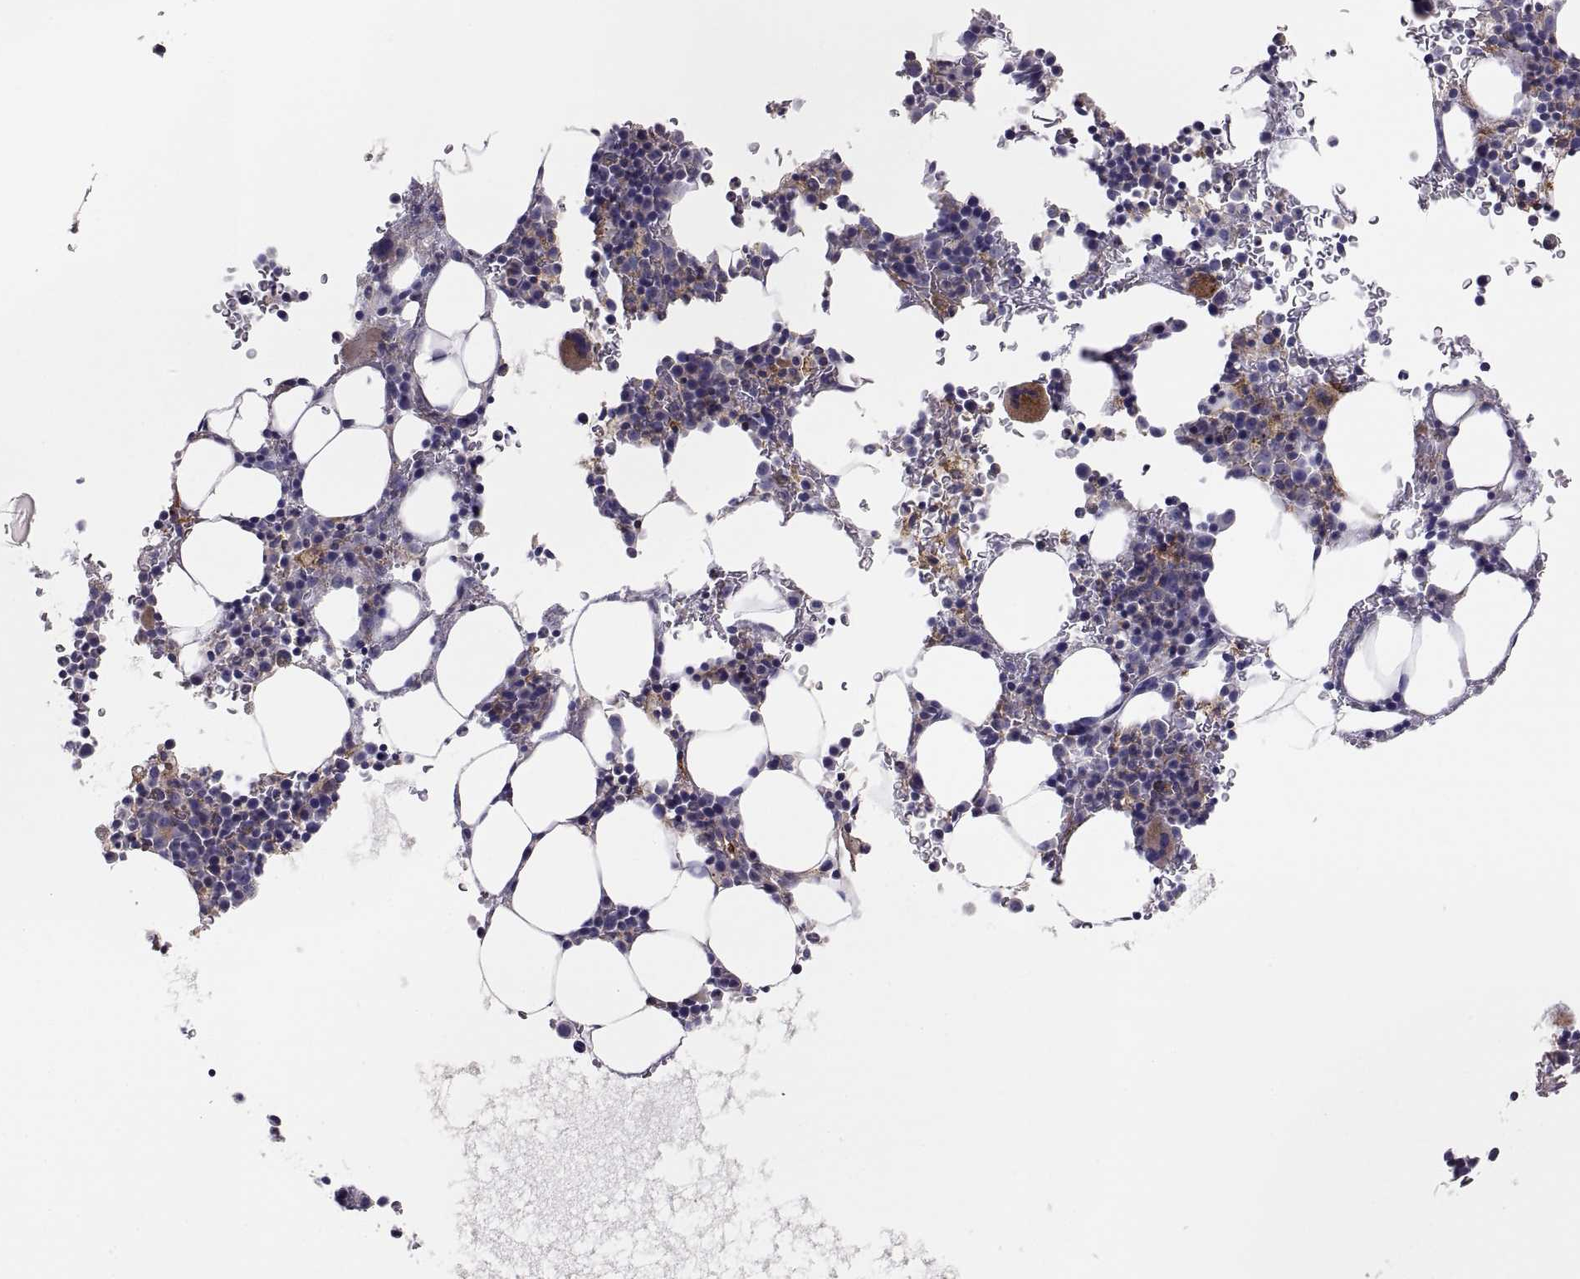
{"staining": {"intensity": "strong", "quantity": "<25%", "location": "cytoplasmic/membranous"}, "tissue": "bone marrow", "cell_type": "Hematopoietic cells", "image_type": "normal", "snomed": [{"axis": "morphology", "description": "Normal tissue, NOS"}, {"axis": "topography", "description": "Bone marrow"}], "caption": "The histopathology image demonstrates immunohistochemical staining of unremarkable bone marrow. There is strong cytoplasmic/membranous expression is identified in approximately <25% of hematopoietic cells.", "gene": "RALB", "patient": {"sex": "male", "age": 77}}